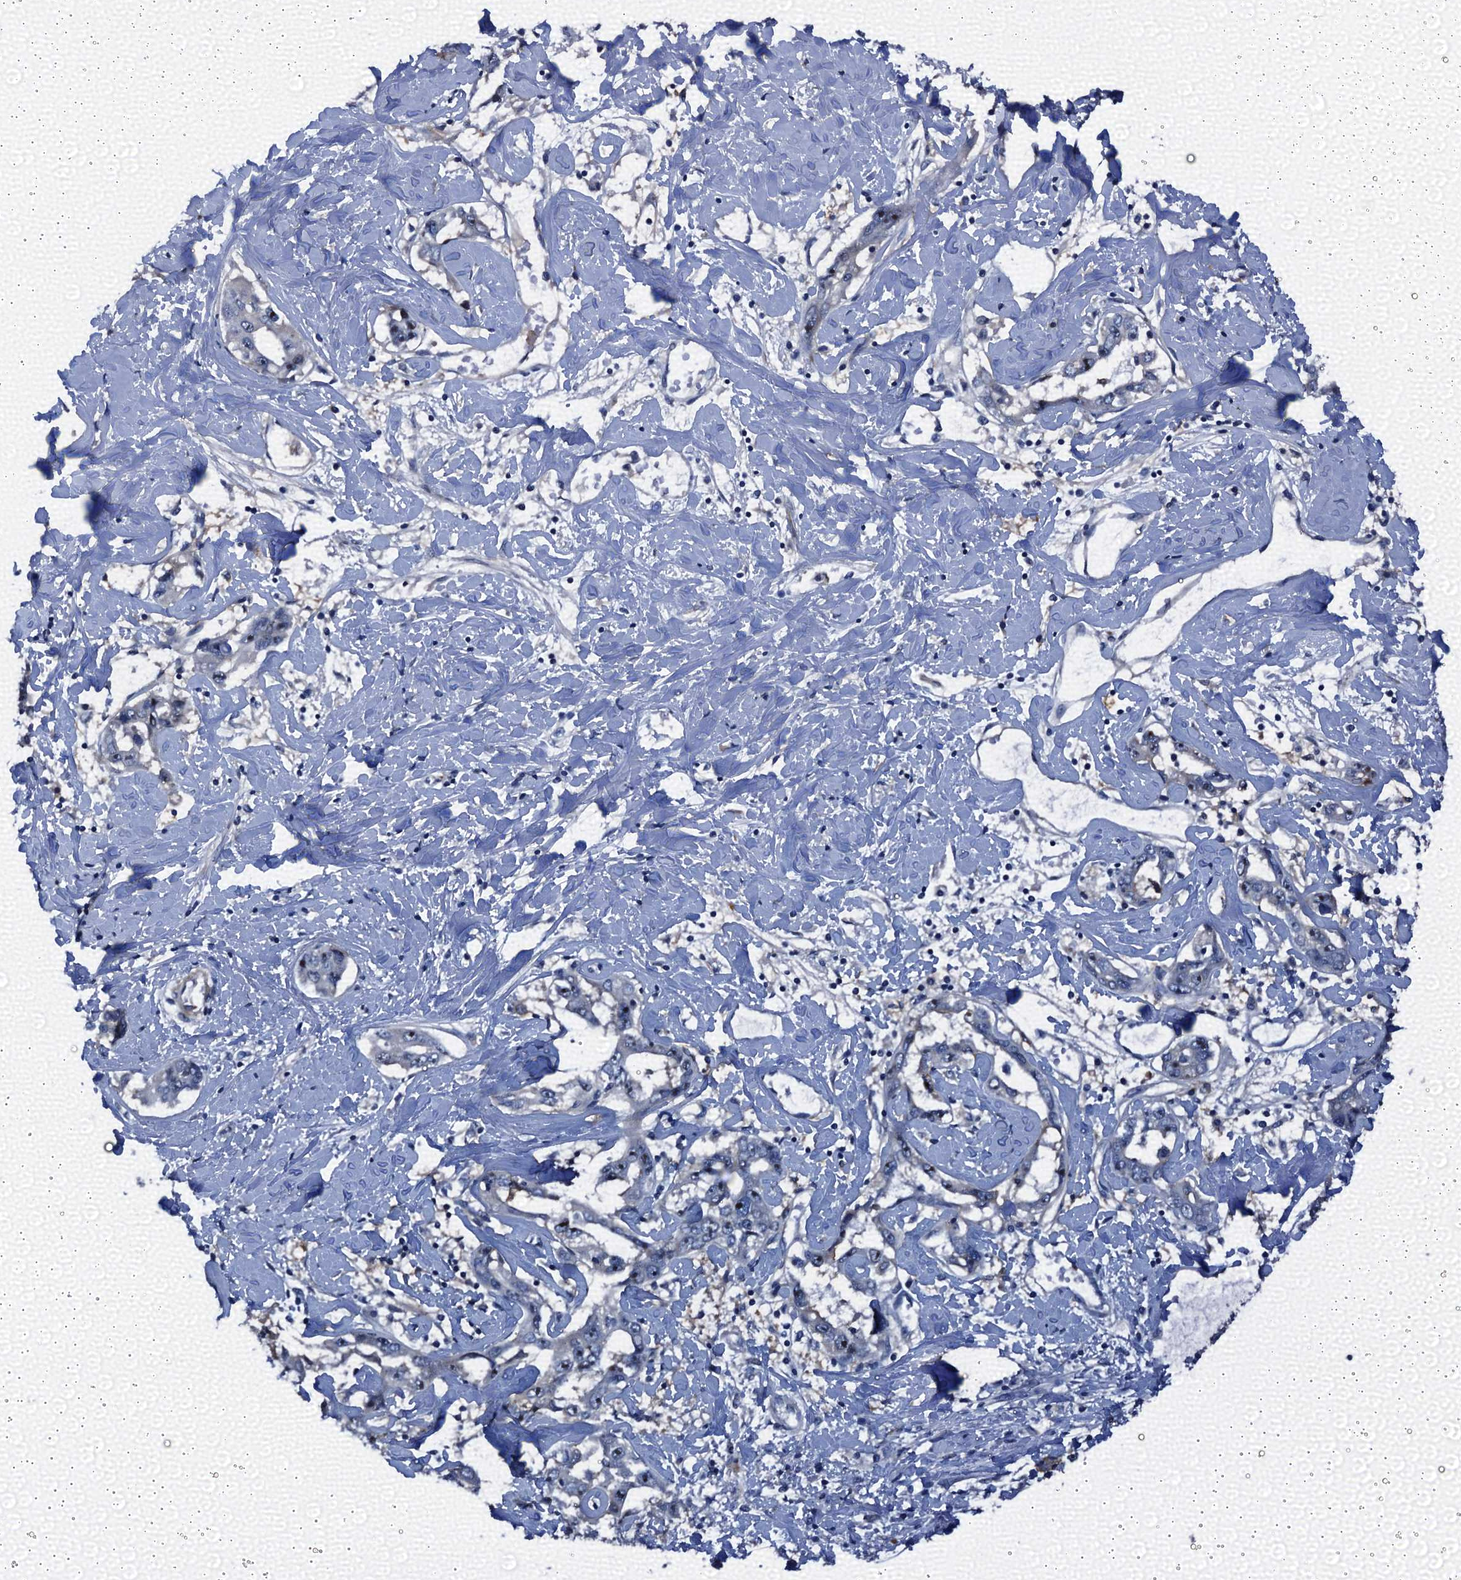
{"staining": {"intensity": "negative", "quantity": "none", "location": "none"}, "tissue": "liver cancer", "cell_type": "Tumor cells", "image_type": "cancer", "snomed": [{"axis": "morphology", "description": "Cholangiocarcinoma"}, {"axis": "topography", "description": "Liver"}], "caption": "DAB (3,3'-diaminobenzidine) immunohistochemical staining of human liver cancer (cholangiocarcinoma) exhibits no significant staining in tumor cells.", "gene": "EMG1", "patient": {"sex": "male", "age": 59}}